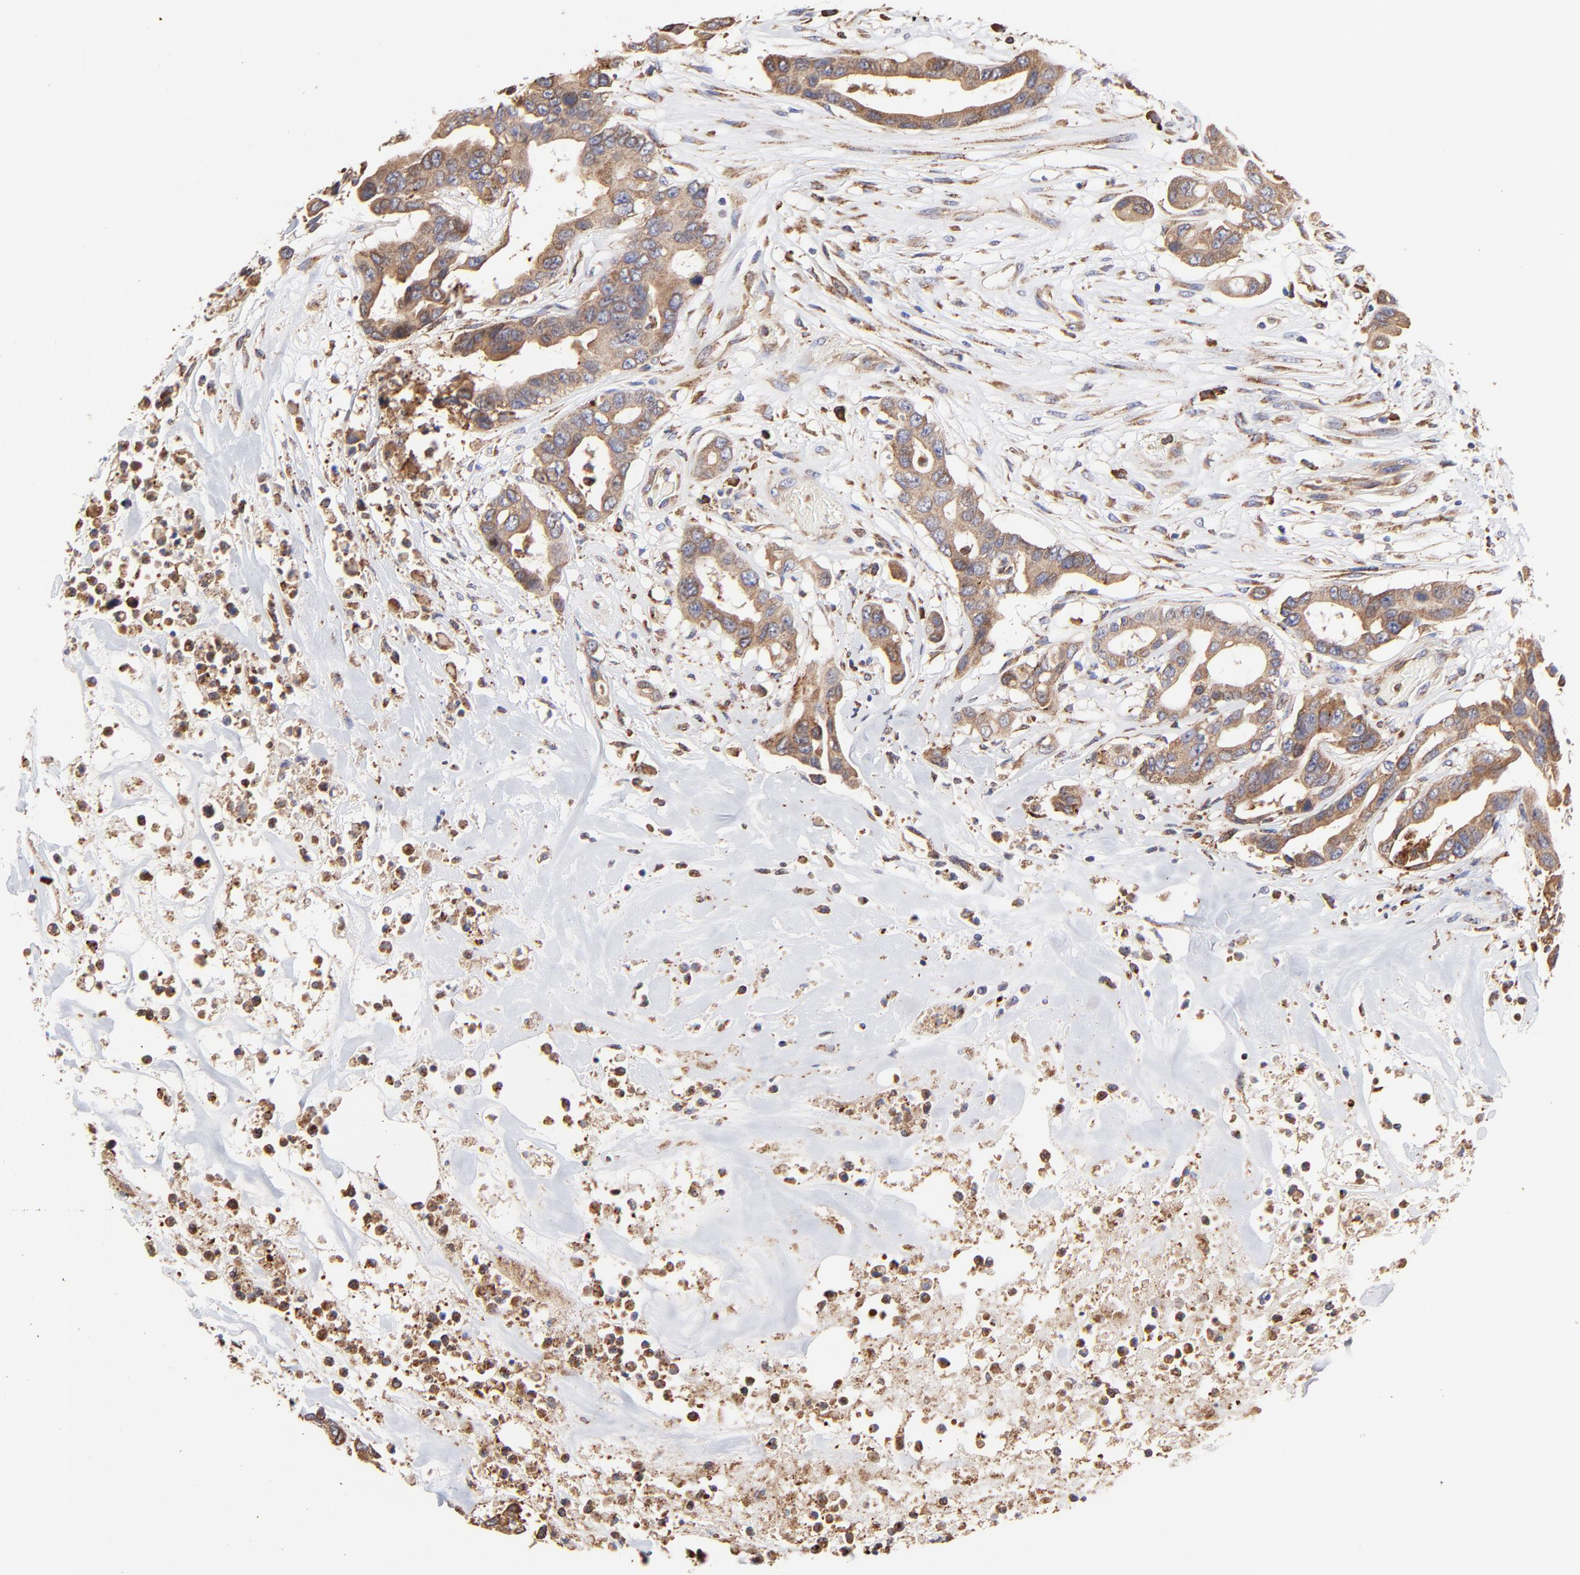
{"staining": {"intensity": "moderate", "quantity": ">75%", "location": "cytoplasmic/membranous"}, "tissue": "colorectal cancer", "cell_type": "Tumor cells", "image_type": "cancer", "snomed": [{"axis": "morphology", "description": "Adenocarcinoma, NOS"}, {"axis": "topography", "description": "Colon"}], "caption": "Colorectal cancer stained for a protein reveals moderate cytoplasmic/membranous positivity in tumor cells. The staining is performed using DAB (3,3'-diaminobenzidine) brown chromogen to label protein expression. The nuclei are counter-stained blue using hematoxylin.", "gene": "PFKM", "patient": {"sex": "female", "age": 70}}